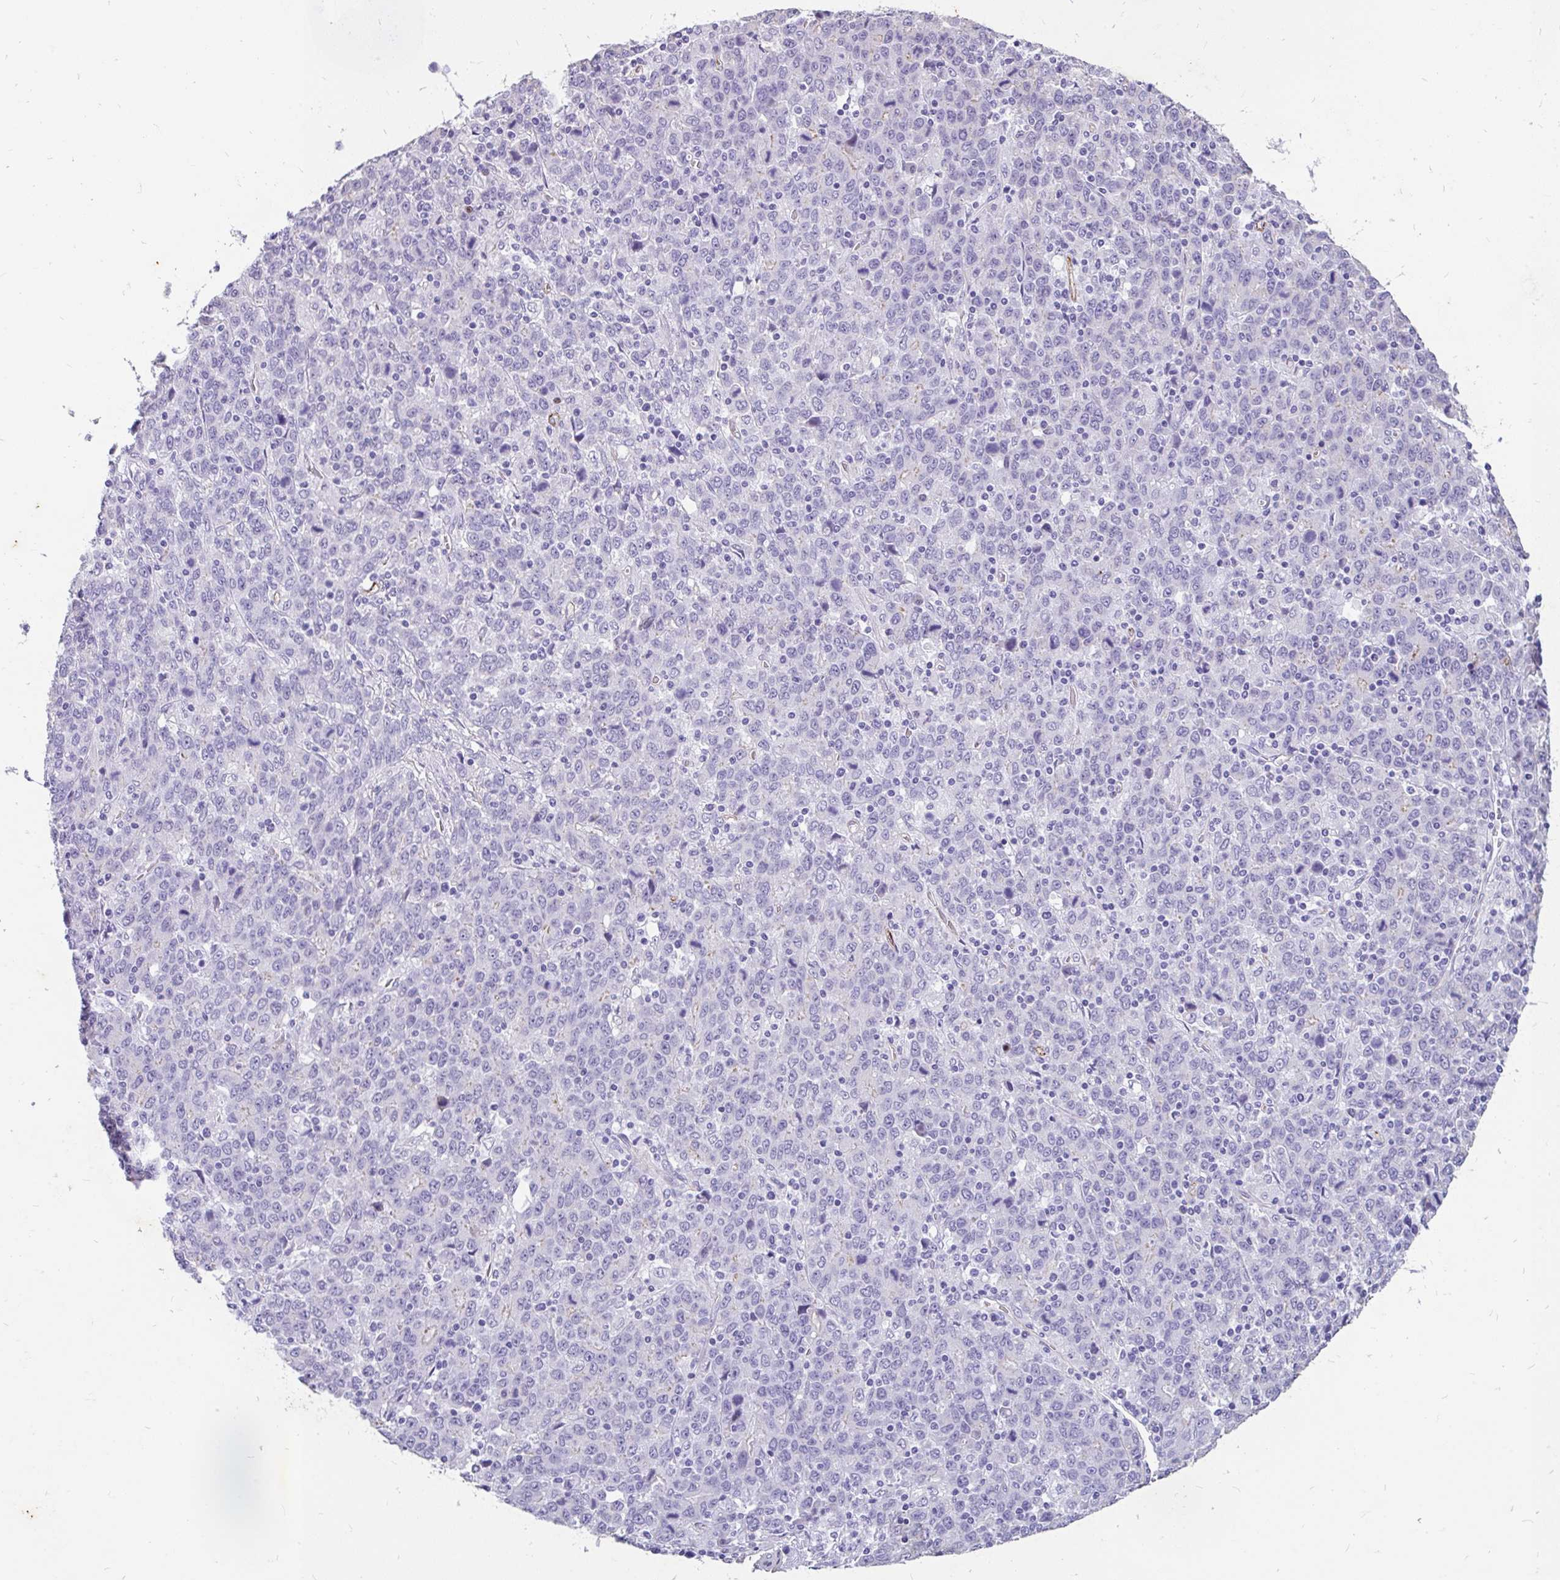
{"staining": {"intensity": "negative", "quantity": "none", "location": "none"}, "tissue": "stomach cancer", "cell_type": "Tumor cells", "image_type": "cancer", "snomed": [{"axis": "morphology", "description": "Adenocarcinoma, NOS"}, {"axis": "topography", "description": "Stomach, upper"}], "caption": "A high-resolution image shows IHC staining of stomach adenocarcinoma, which exhibits no significant positivity in tumor cells.", "gene": "EML5", "patient": {"sex": "male", "age": 69}}